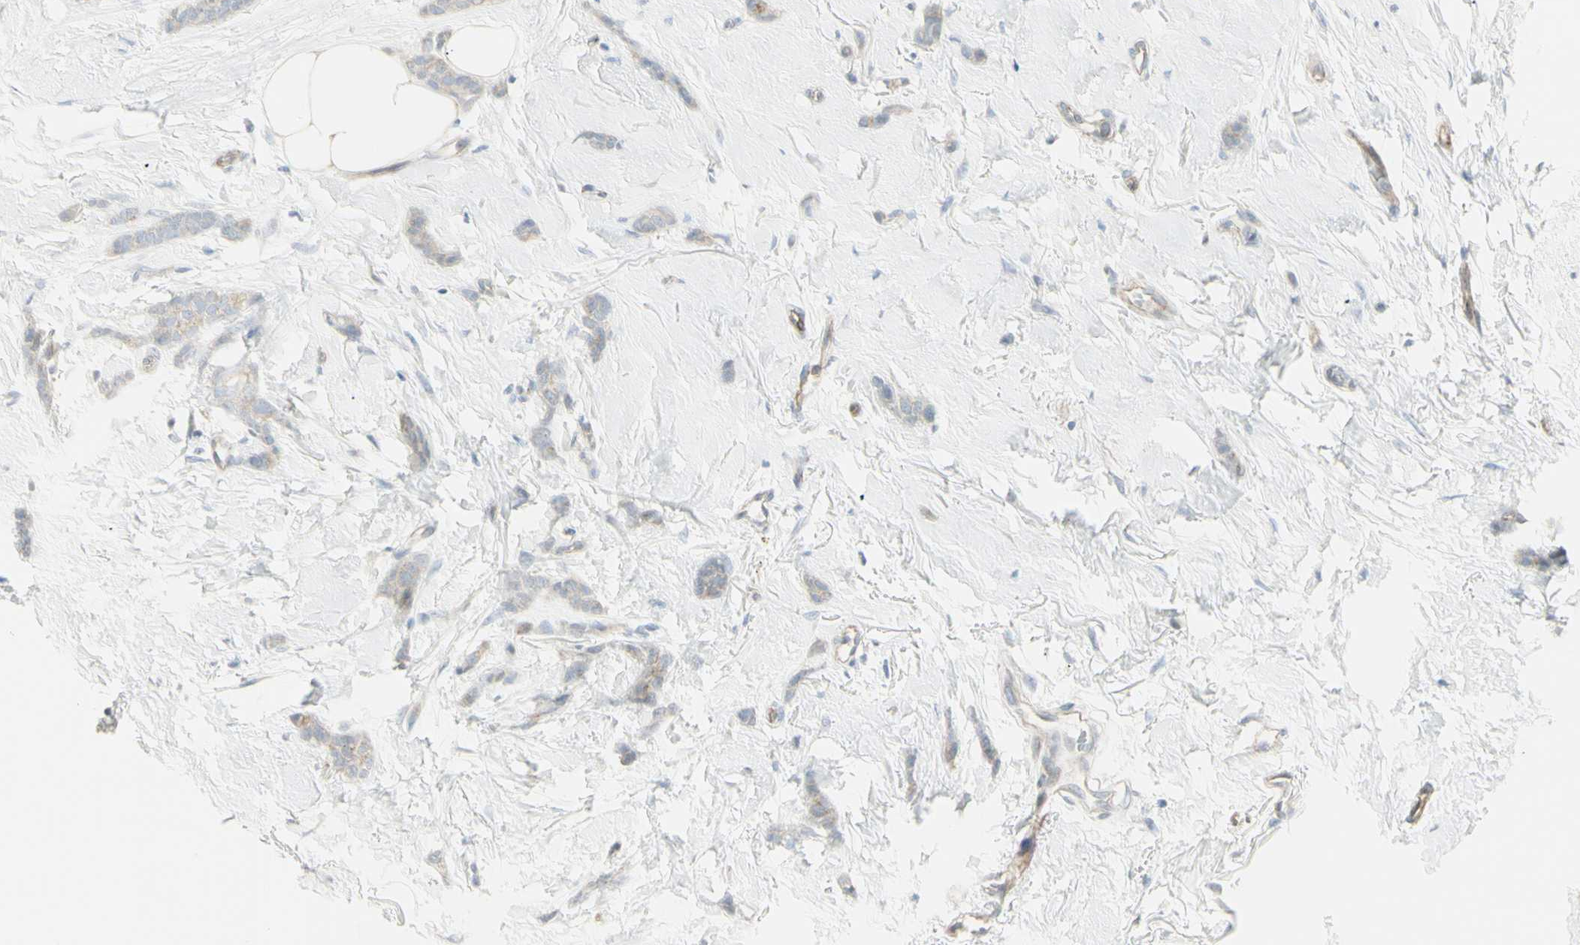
{"staining": {"intensity": "weak", "quantity": "25%-75%", "location": "cytoplasmic/membranous"}, "tissue": "breast cancer", "cell_type": "Tumor cells", "image_type": "cancer", "snomed": [{"axis": "morphology", "description": "Lobular carcinoma"}, {"axis": "topography", "description": "Skin"}, {"axis": "topography", "description": "Breast"}], "caption": "A high-resolution histopathology image shows immunohistochemistry (IHC) staining of lobular carcinoma (breast), which shows weak cytoplasmic/membranous positivity in about 25%-75% of tumor cells.", "gene": "NDST4", "patient": {"sex": "female", "age": 46}}